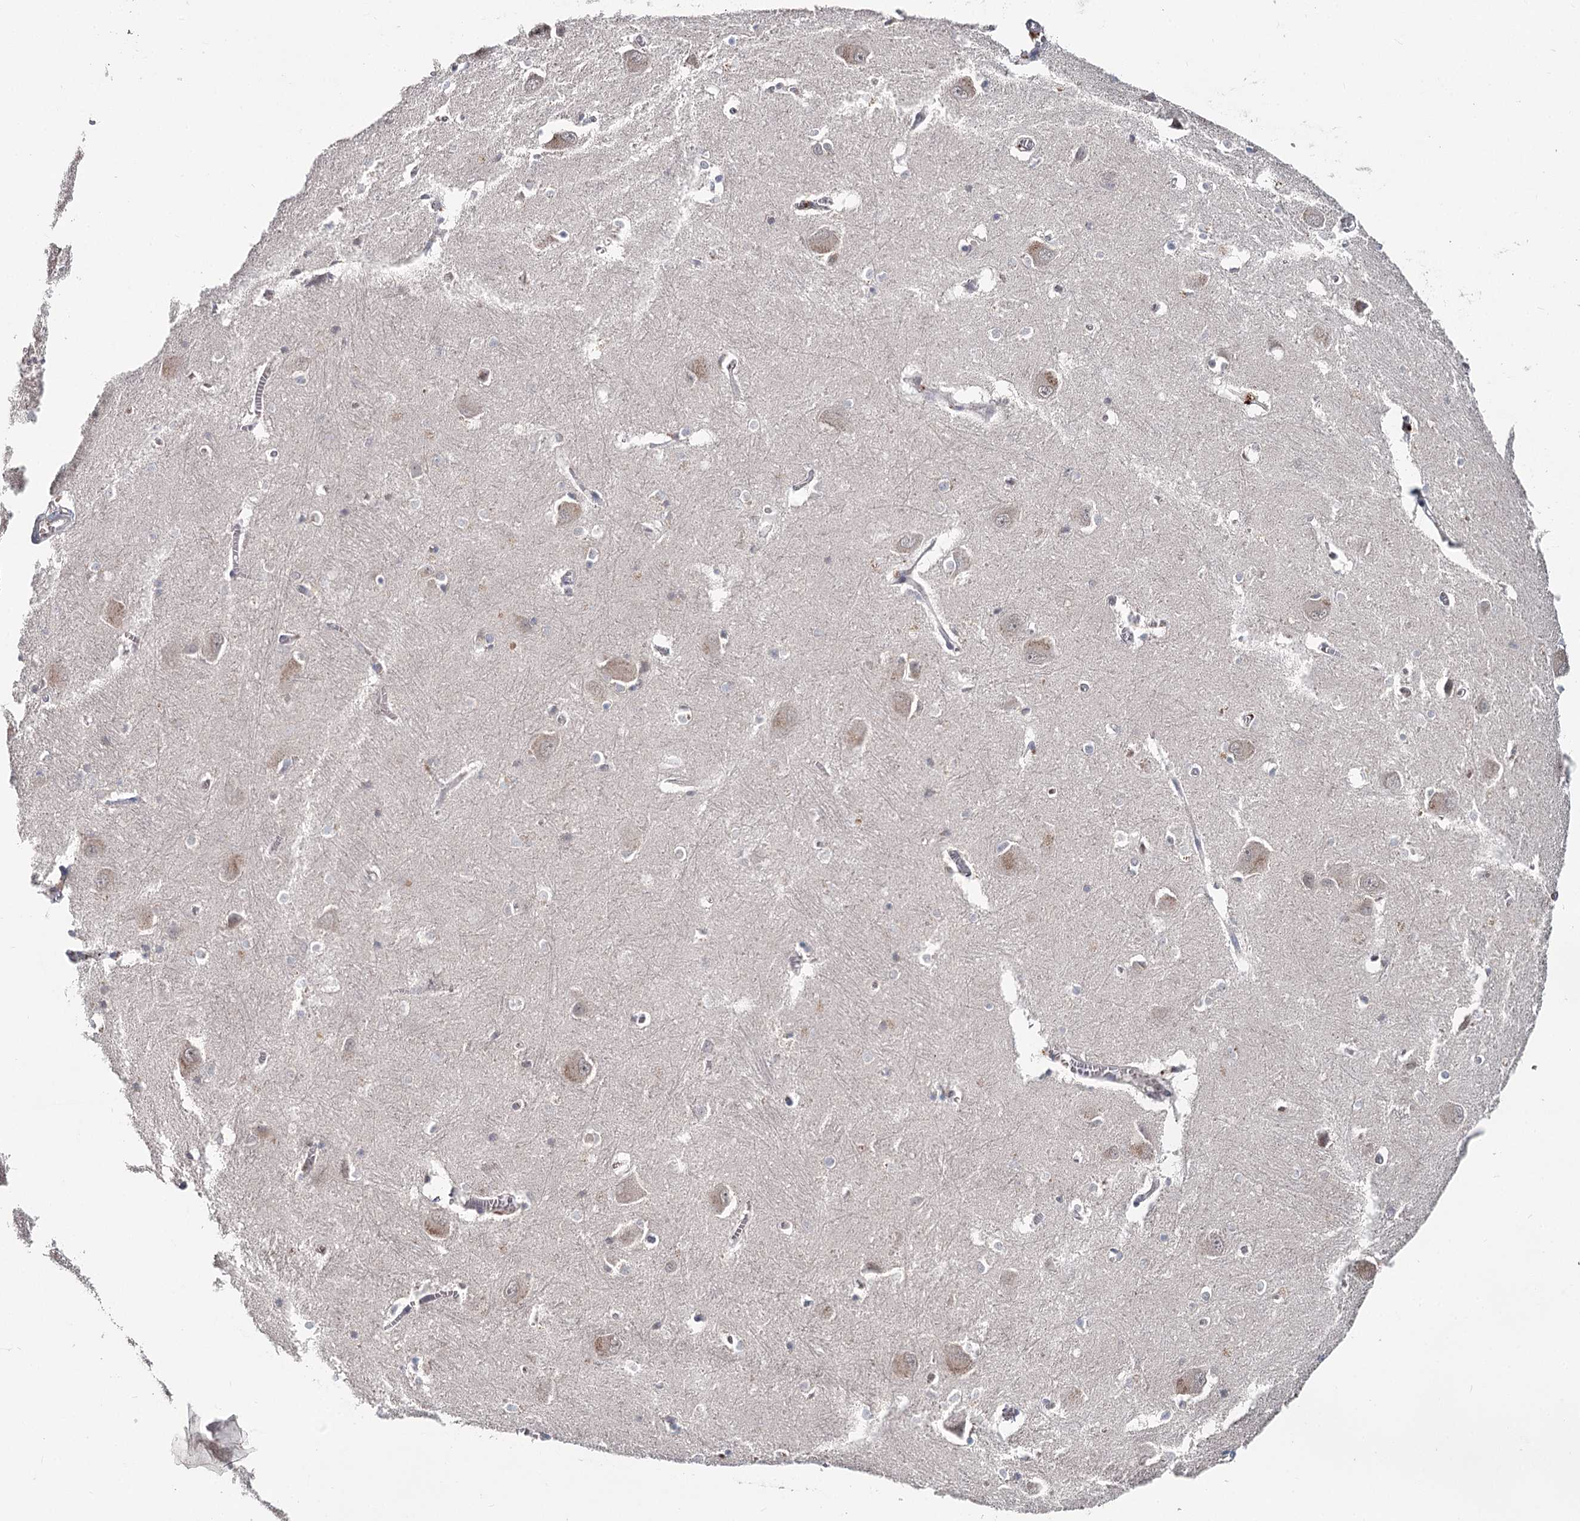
{"staining": {"intensity": "weak", "quantity": "<25%", "location": "cytoplasmic/membranous"}, "tissue": "caudate", "cell_type": "Glial cells", "image_type": "normal", "snomed": [{"axis": "morphology", "description": "Normal tissue, NOS"}, {"axis": "topography", "description": "Lateral ventricle wall"}], "caption": "IHC photomicrograph of normal caudate: human caudate stained with DAB (3,3'-diaminobenzidine) shows no significant protein staining in glial cells.", "gene": "FBXO7", "patient": {"sex": "male", "age": 37}}